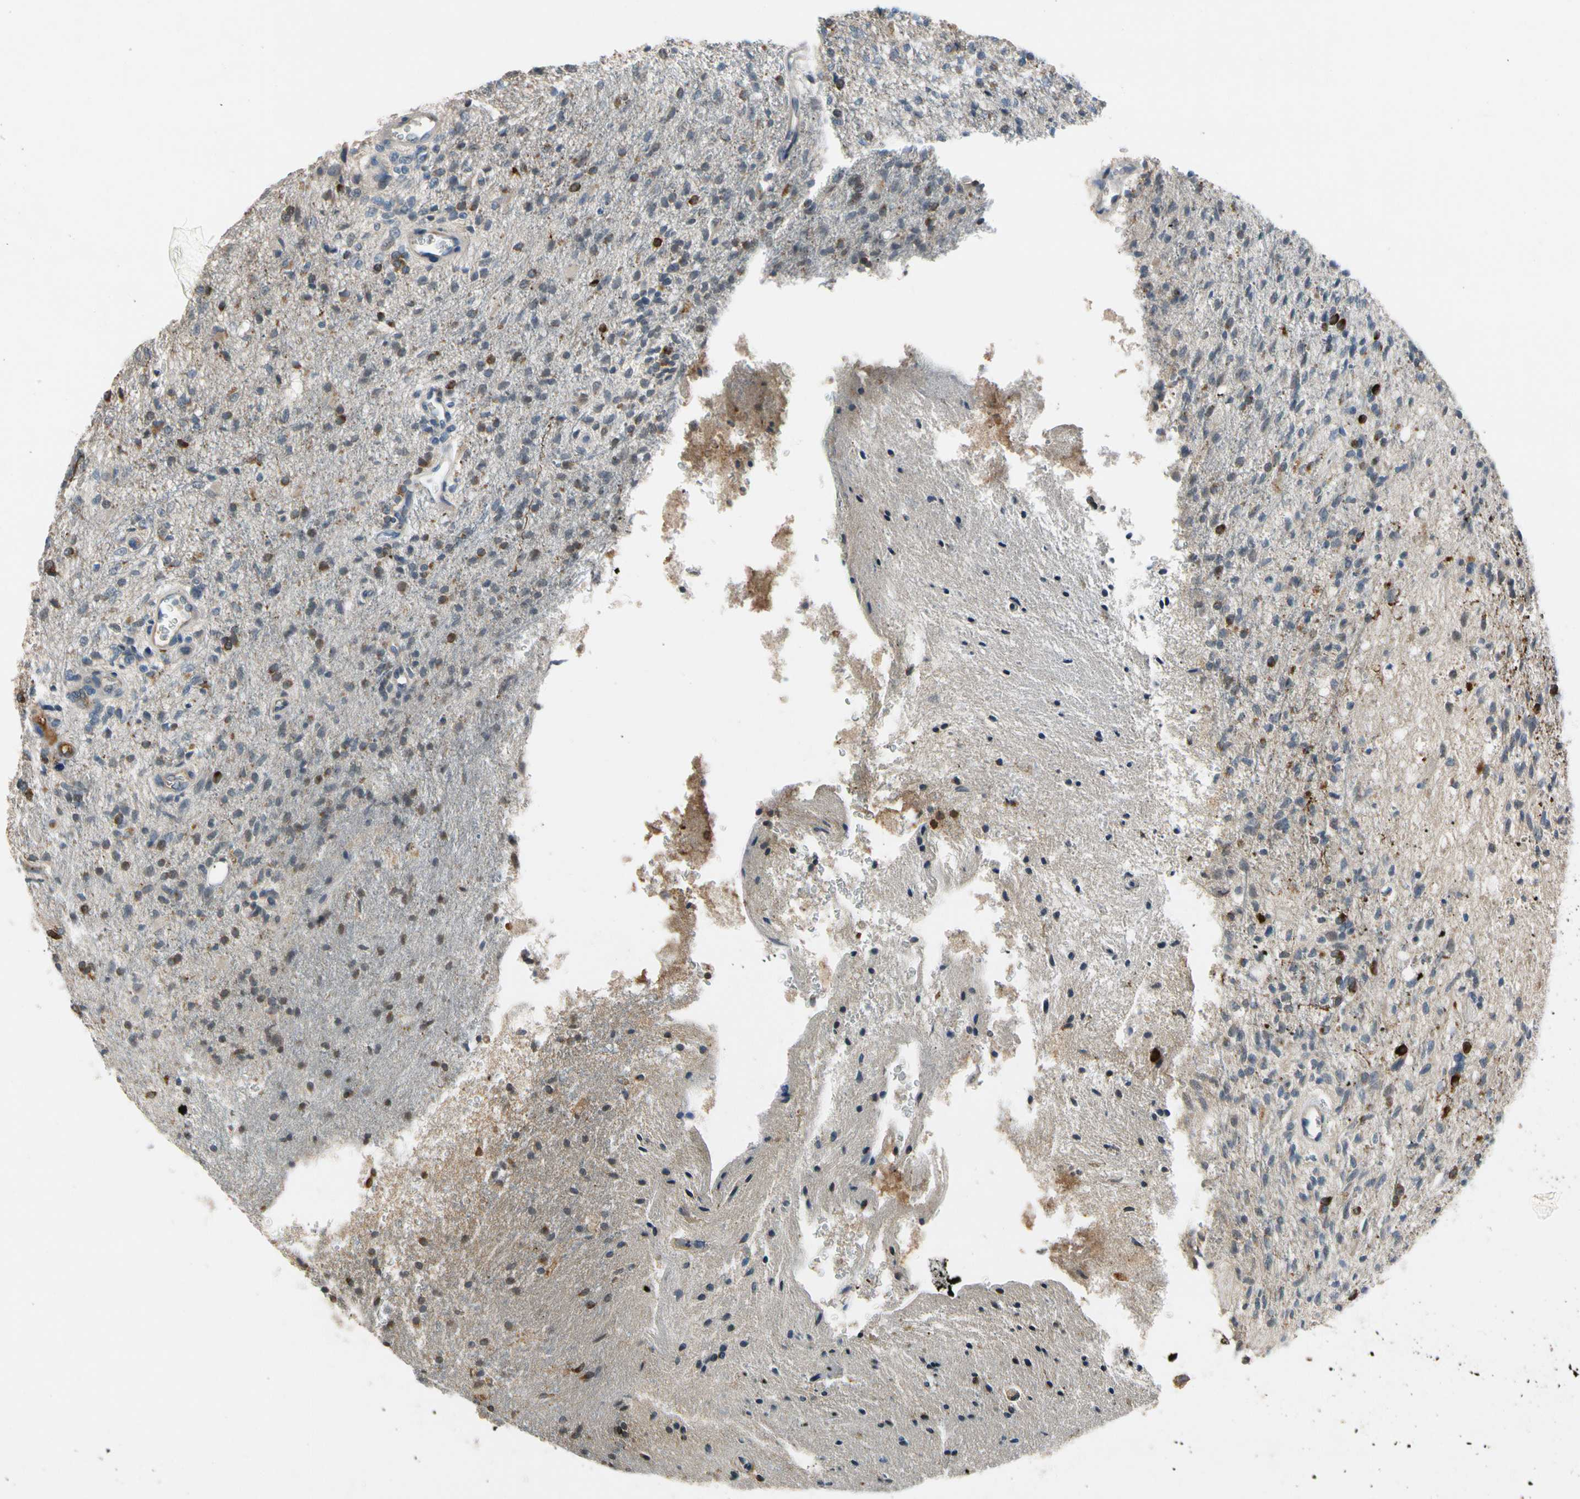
{"staining": {"intensity": "strong", "quantity": "<25%", "location": "cytoplasmic/membranous"}, "tissue": "glioma", "cell_type": "Tumor cells", "image_type": "cancer", "snomed": [{"axis": "morphology", "description": "Normal tissue, NOS"}, {"axis": "morphology", "description": "Glioma, malignant, High grade"}, {"axis": "topography", "description": "Cerebral cortex"}], "caption": "High-grade glioma (malignant) was stained to show a protein in brown. There is medium levels of strong cytoplasmic/membranous expression in approximately <25% of tumor cells. The protein of interest is shown in brown color, while the nuclei are stained blue.", "gene": "CNDP1", "patient": {"sex": "male", "age": 77}}